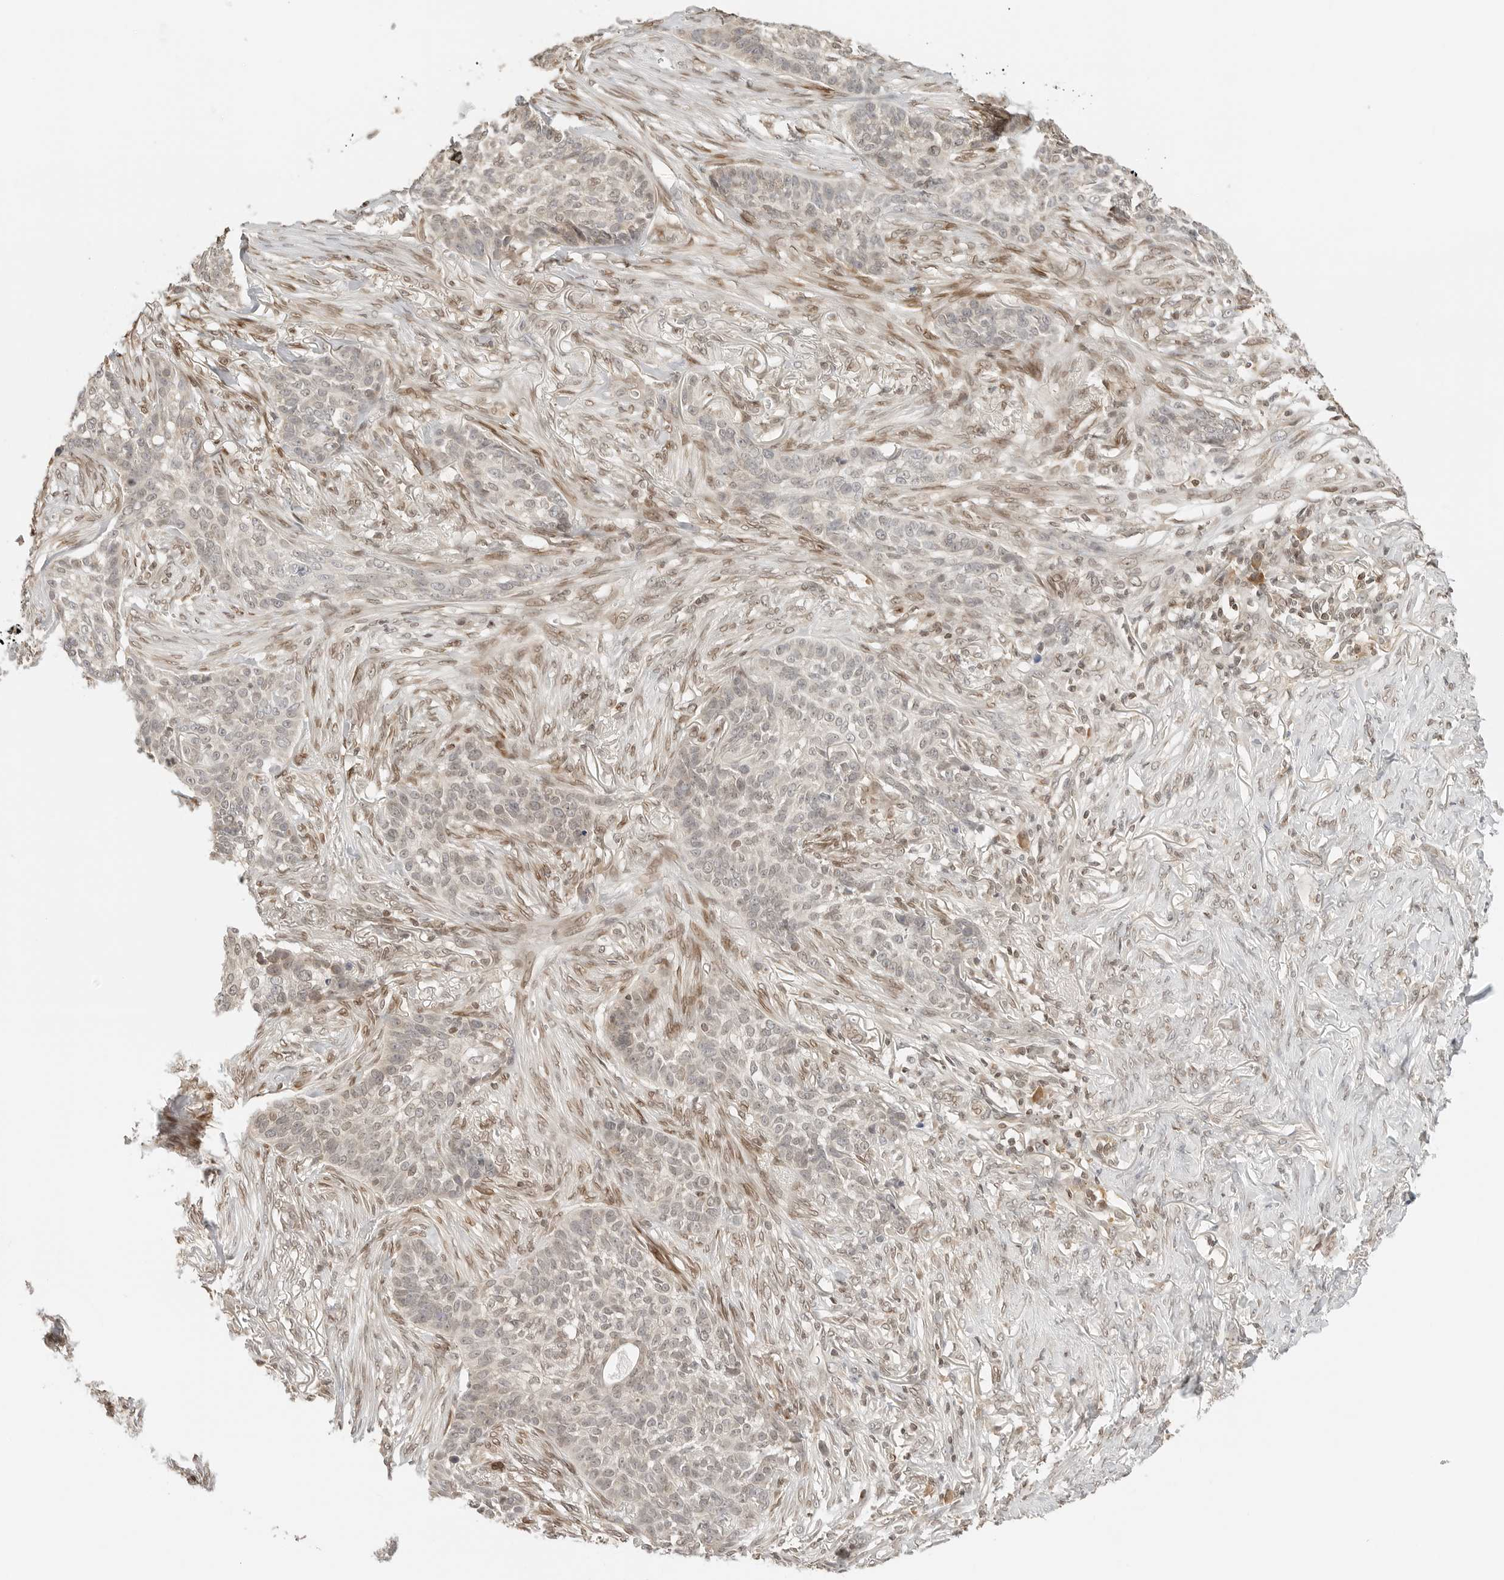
{"staining": {"intensity": "negative", "quantity": "none", "location": "none"}, "tissue": "skin cancer", "cell_type": "Tumor cells", "image_type": "cancer", "snomed": [{"axis": "morphology", "description": "Basal cell carcinoma"}, {"axis": "topography", "description": "Skin"}], "caption": "Immunohistochemistry (IHC) histopathology image of neoplastic tissue: basal cell carcinoma (skin) stained with DAB reveals no significant protein staining in tumor cells.", "gene": "POLH", "patient": {"sex": "male", "age": 85}}